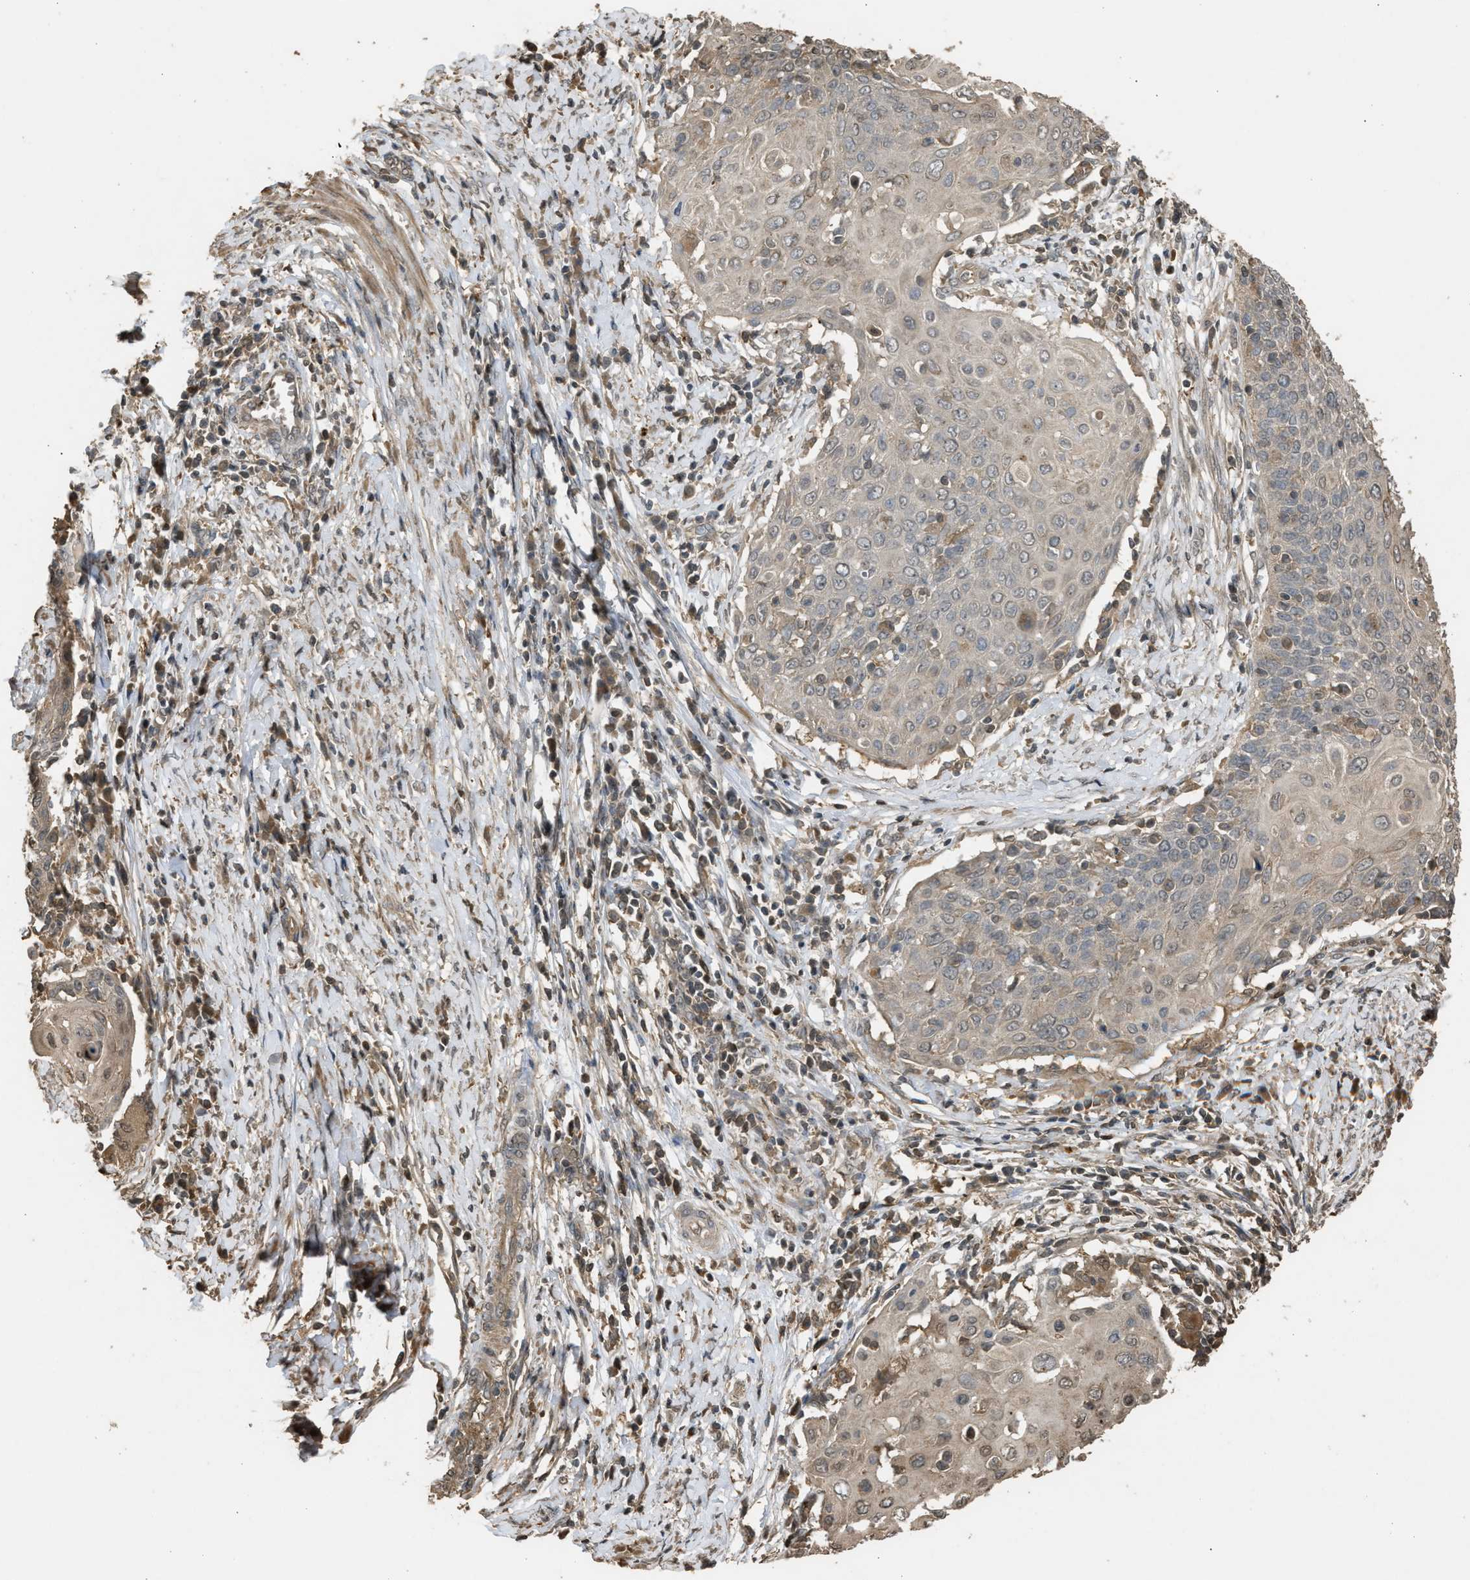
{"staining": {"intensity": "weak", "quantity": "<25%", "location": "cytoplasmic/membranous"}, "tissue": "cervical cancer", "cell_type": "Tumor cells", "image_type": "cancer", "snomed": [{"axis": "morphology", "description": "Squamous cell carcinoma, NOS"}, {"axis": "topography", "description": "Cervix"}], "caption": "Immunohistochemical staining of human squamous cell carcinoma (cervical) displays no significant staining in tumor cells. (DAB (3,3'-diaminobenzidine) immunohistochemistry (IHC), high magnification).", "gene": "ARHGDIA", "patient": {"sex": "female", "age": 39}}